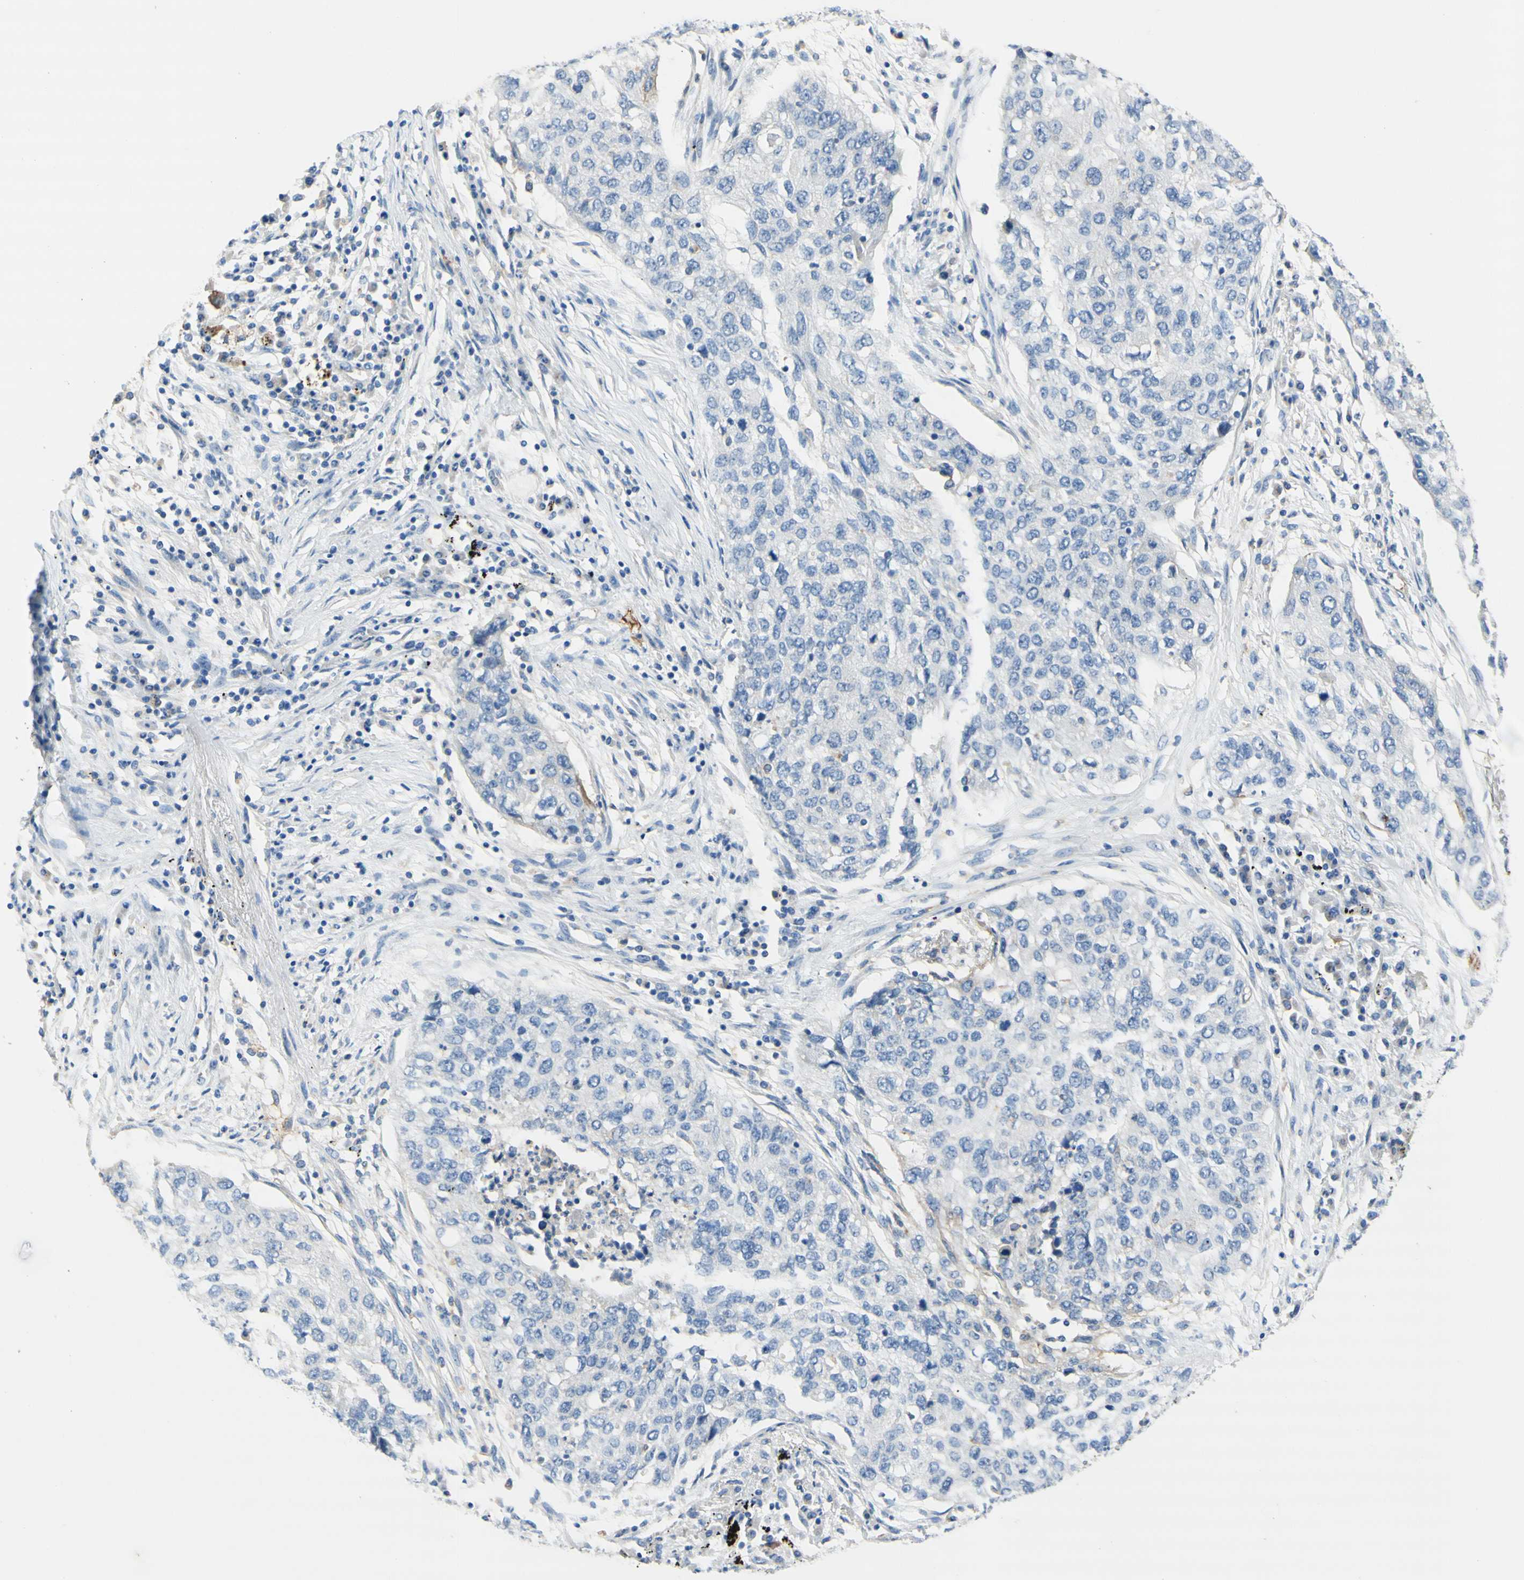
{"staining": {"intensity": "moderate", "quantity": "<25%", "location": "cytoplasmic/membranous"}, "tissue": "lung cancer", "cell_type": "Tumor cells", "image_type": "cancer", "snomed": [{"axis": "morphology", "description": "Squamous cell carcinoma, NOS"}, {"axis": "topography", "description": "Lung"}], "caption": "This image shows immunohistochemistry (IHC) staining of squamous cell carcinoma (lung), with low moderate cytoplasmic/membranous staining in about <25% of tumor cells.", "gene": "F3", "patient": {"sex": "female", "age": 63}}